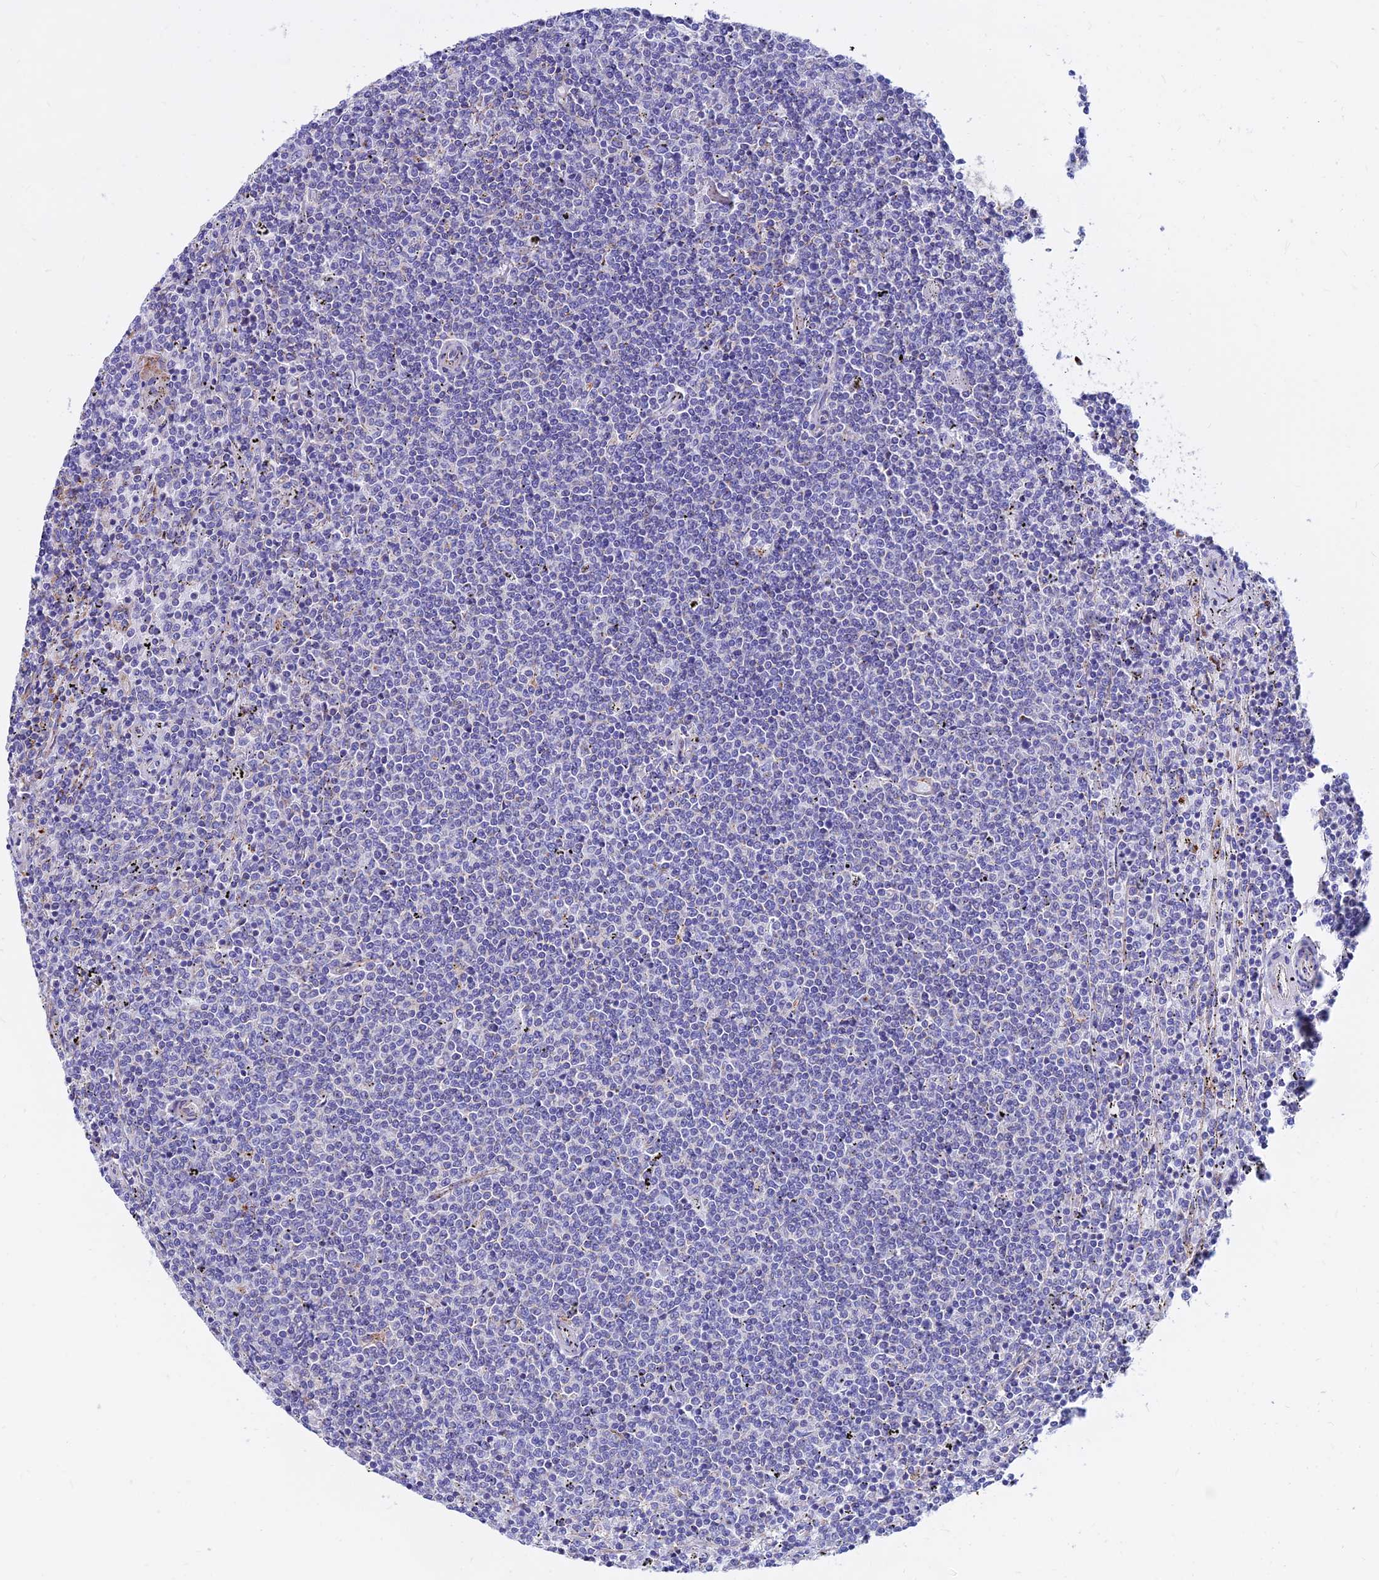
{"staining": {"intensity": "negative", "quantity": "none", "location": "none"}, "tissue": "lymphoma", "cell_type": "Tumor cells", "image_type": "cancer", "snomed": [{"axis": "morphology", "description": "Malignant lymphoma, non-Hodgkin's type, Low grade"}, {"axis": "topography", "description": "Spleen"}], "caption": "High power microscopy photomicrograph of an immunohistochemistry image of low-grade malignant lymphoma, non-Hodgkin's type, revealing no significant positivity in tumor cells. (Immunohistochemistry (ihc), brightfield microscopy, high magnification).", "gene": "SPNS1", "patient": {"sex": "female", "age": 50}}